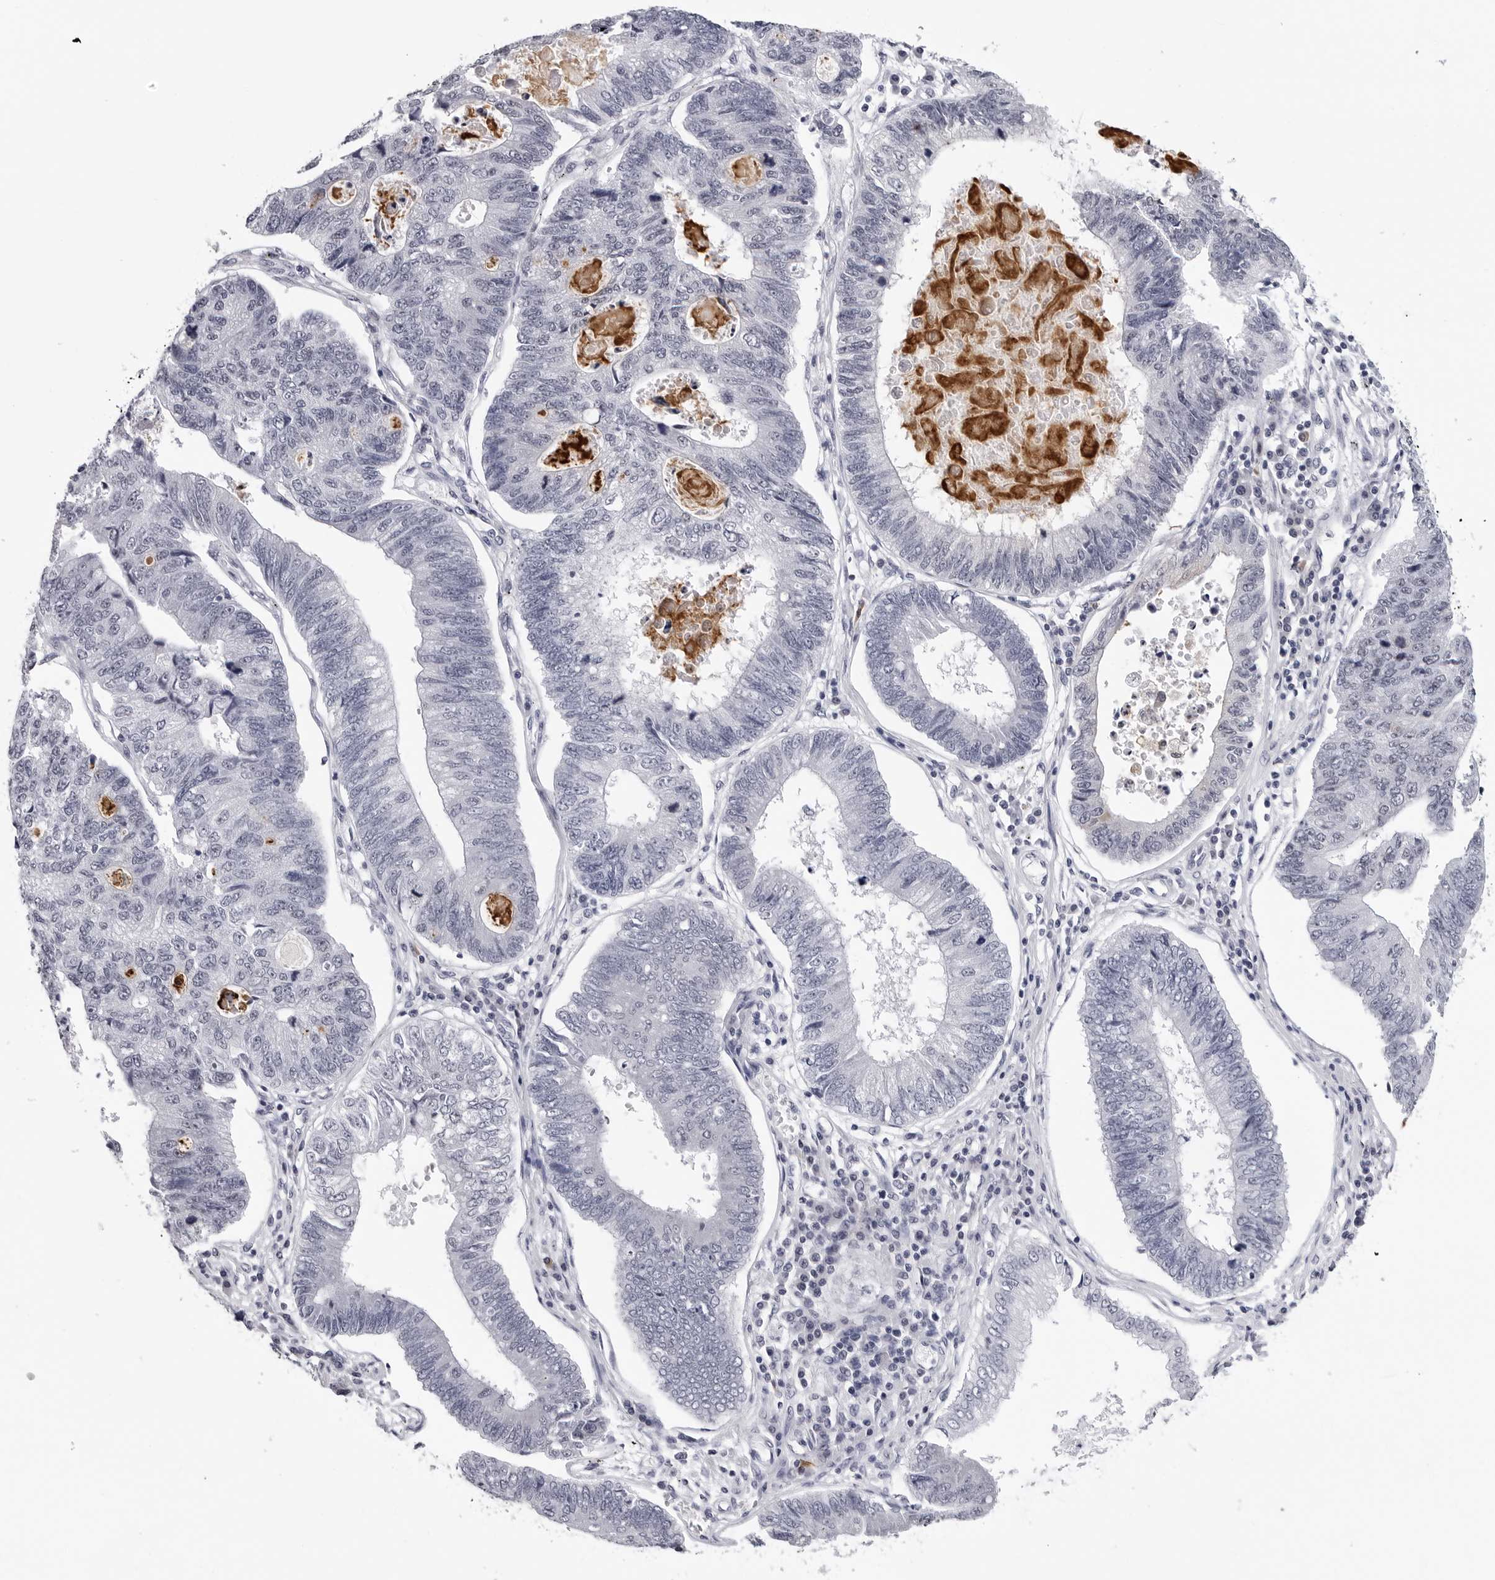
{"staining": {"intensity": "negative", "quantity": "none", "location": "none"}, "tissue": "stomach cancer", "cell_type": "Tumor cells", "image_type": "cancer", "snomed": [{"axis": "morphology", "description": "Adenocarcinoma, NOS"}, {"axis": "topography", "description": "Stomach"}], "caption": "This micrograph is of stomach cancer stained with immunohistochemistry to label a protein in brown with the nuclei are counter-stained blue. There is no expression in tumor cells. The staining is performed using DAB (3,3'-diaminobenzidine) brown chromogen with nuclei counter-stained in using hematoxylin.", "gene": "GNL2", "patient": {"sex": "male", "age": 59}}